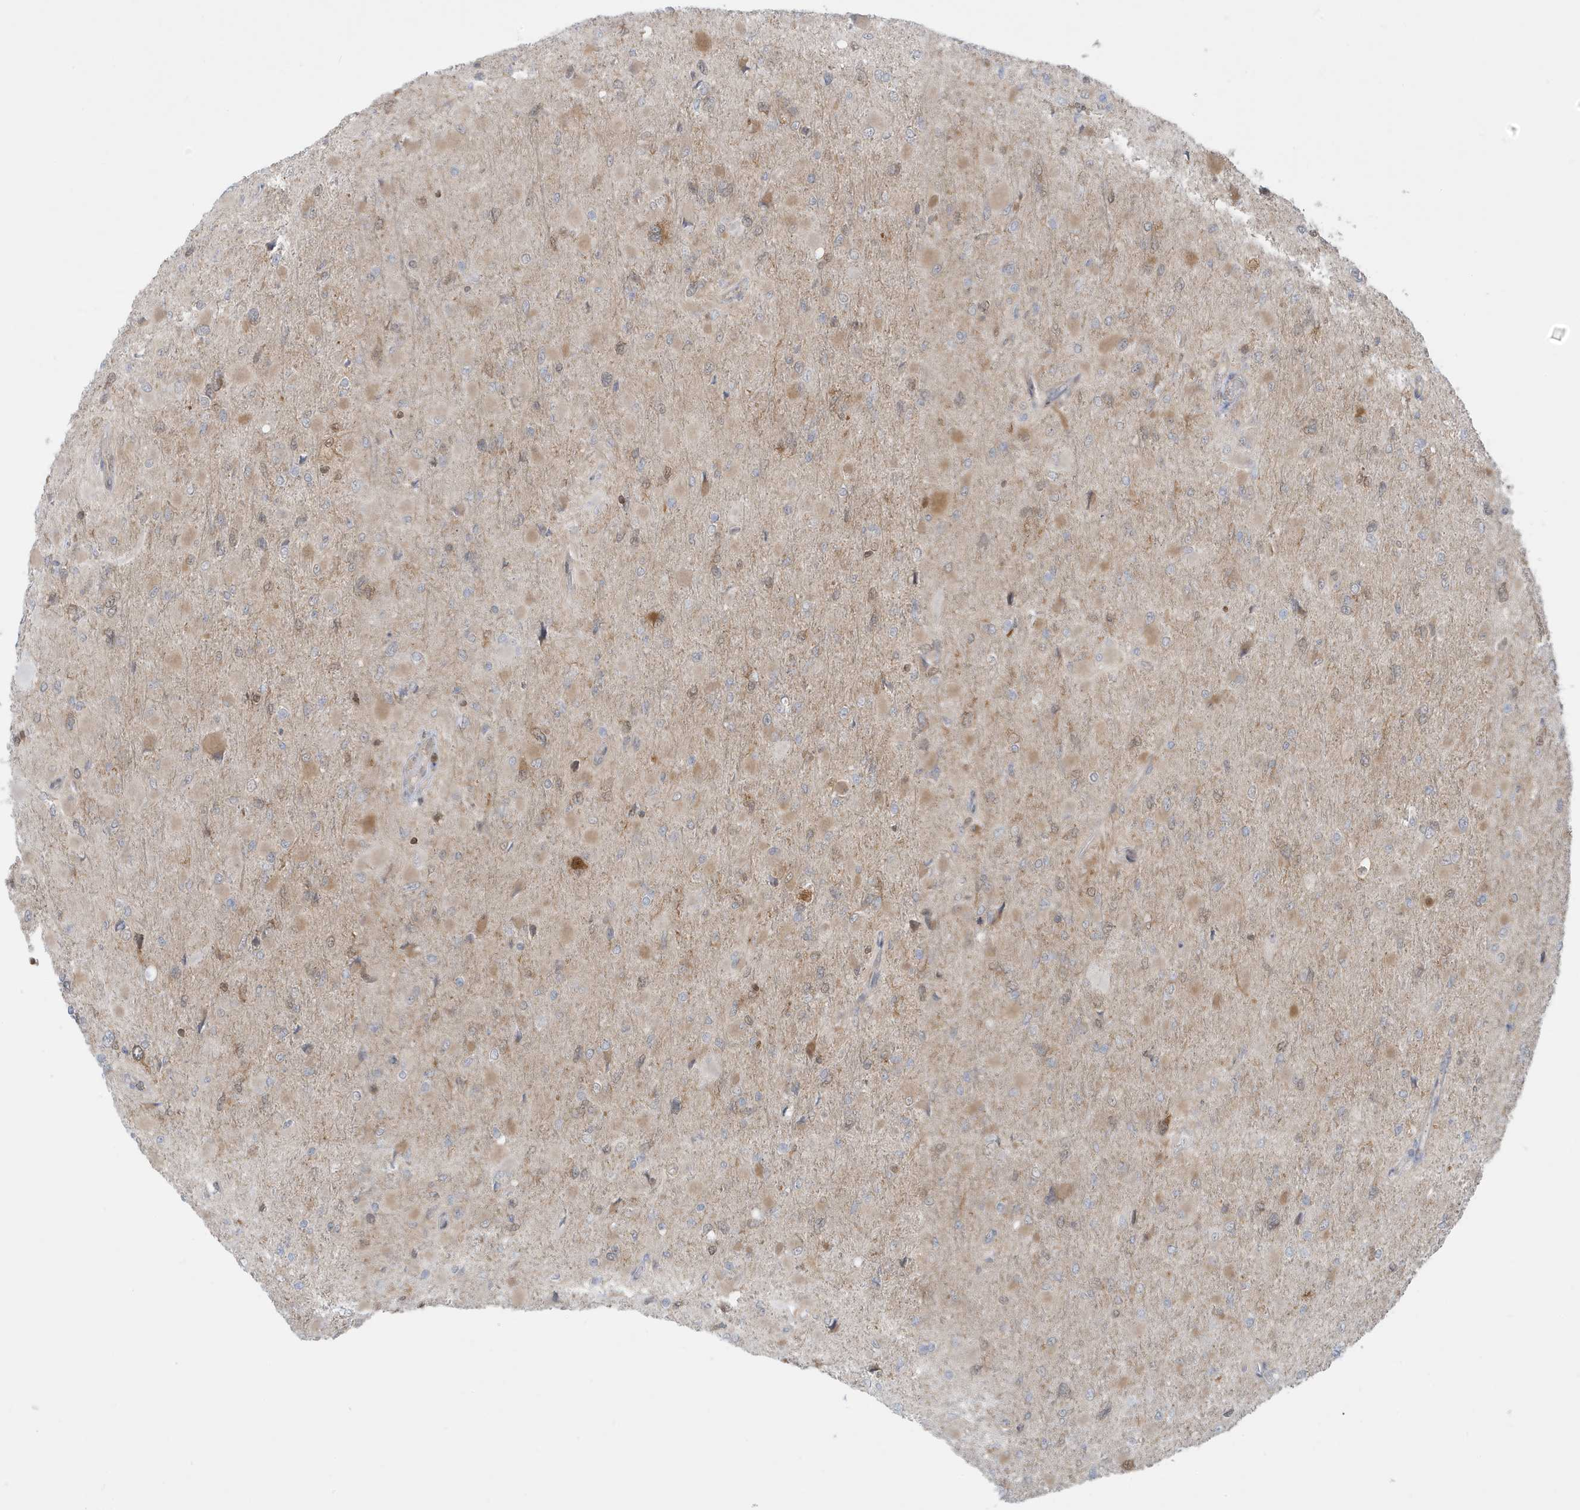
{"staining": {"intensity": "negative", "quantity": "none", "location": "none"}, "tissue": "glioma", "cell_type": "Tumor cells", "image_type": "cancer", "snomed": [{"axis": "morphology", "description": "Glioma, malignant, High grade"}, {"axis": "topography", "description": "Cerebral cortex"}], "caption": "This is an IHC histopathology image of human glioma. There is no positivity in tumor cells.", "gene": "OGA", "patient": {"sex": "female", "age": 36}}